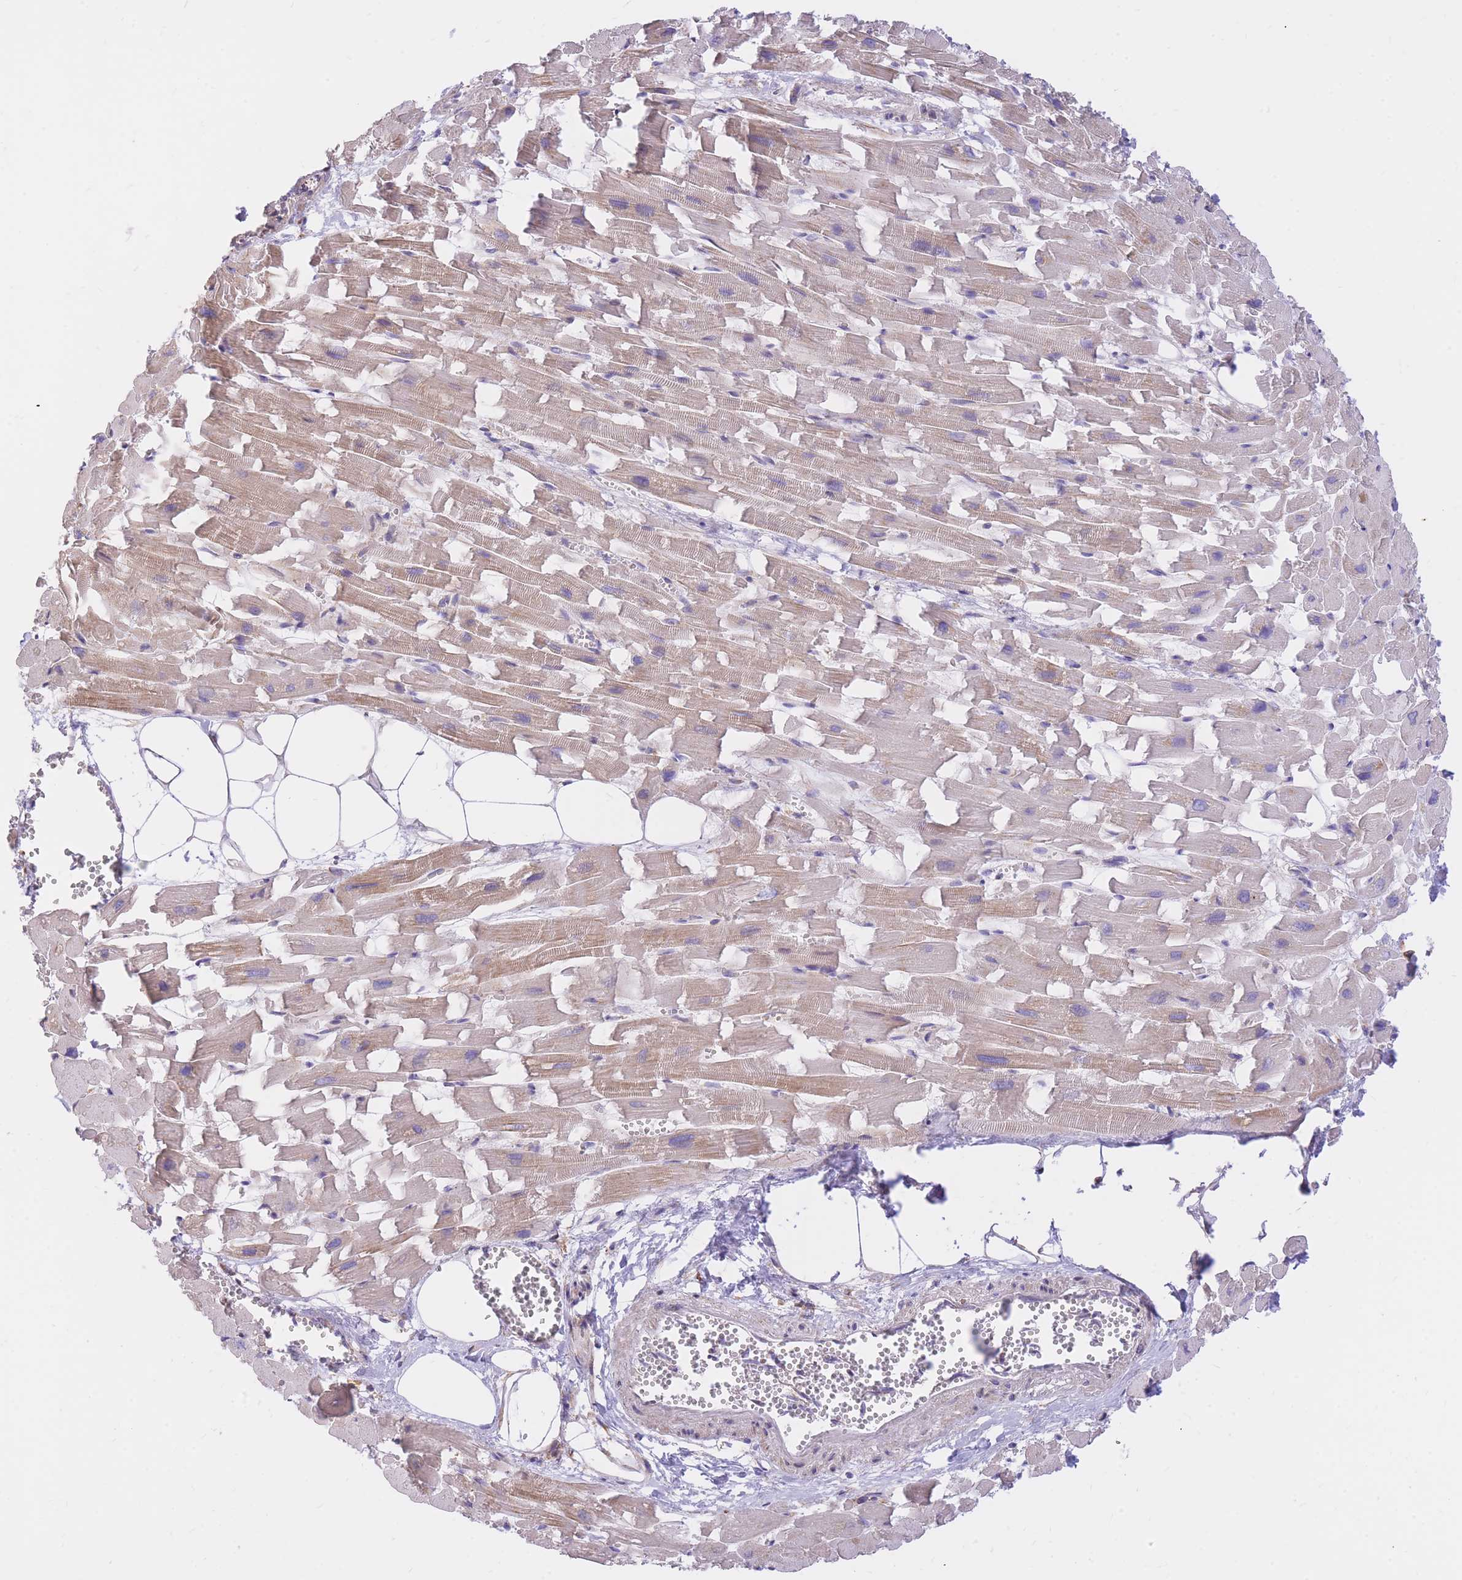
{"staining": {"intensity": "weak", "quantity": "25%-75%", "location": "cytoplasmic/membranous"}, "tissue": "heart muscle", "cell_type": "Cardiomyocytes", "image_type": "normal", "snomed": [{"axis": "morphology", "description": "Normal tissue, NOS"}, {"axis": "topography", "description": "Heart"}], "caption": "Protein expression by immunohistochemistry reveals weak cytoplasmic/membranous positivity in approximately 25%-75% of cardiomyocytes in normal heart muscle.", "gene": "GBP7", "patient": {"sex": "female", "age": 64}}